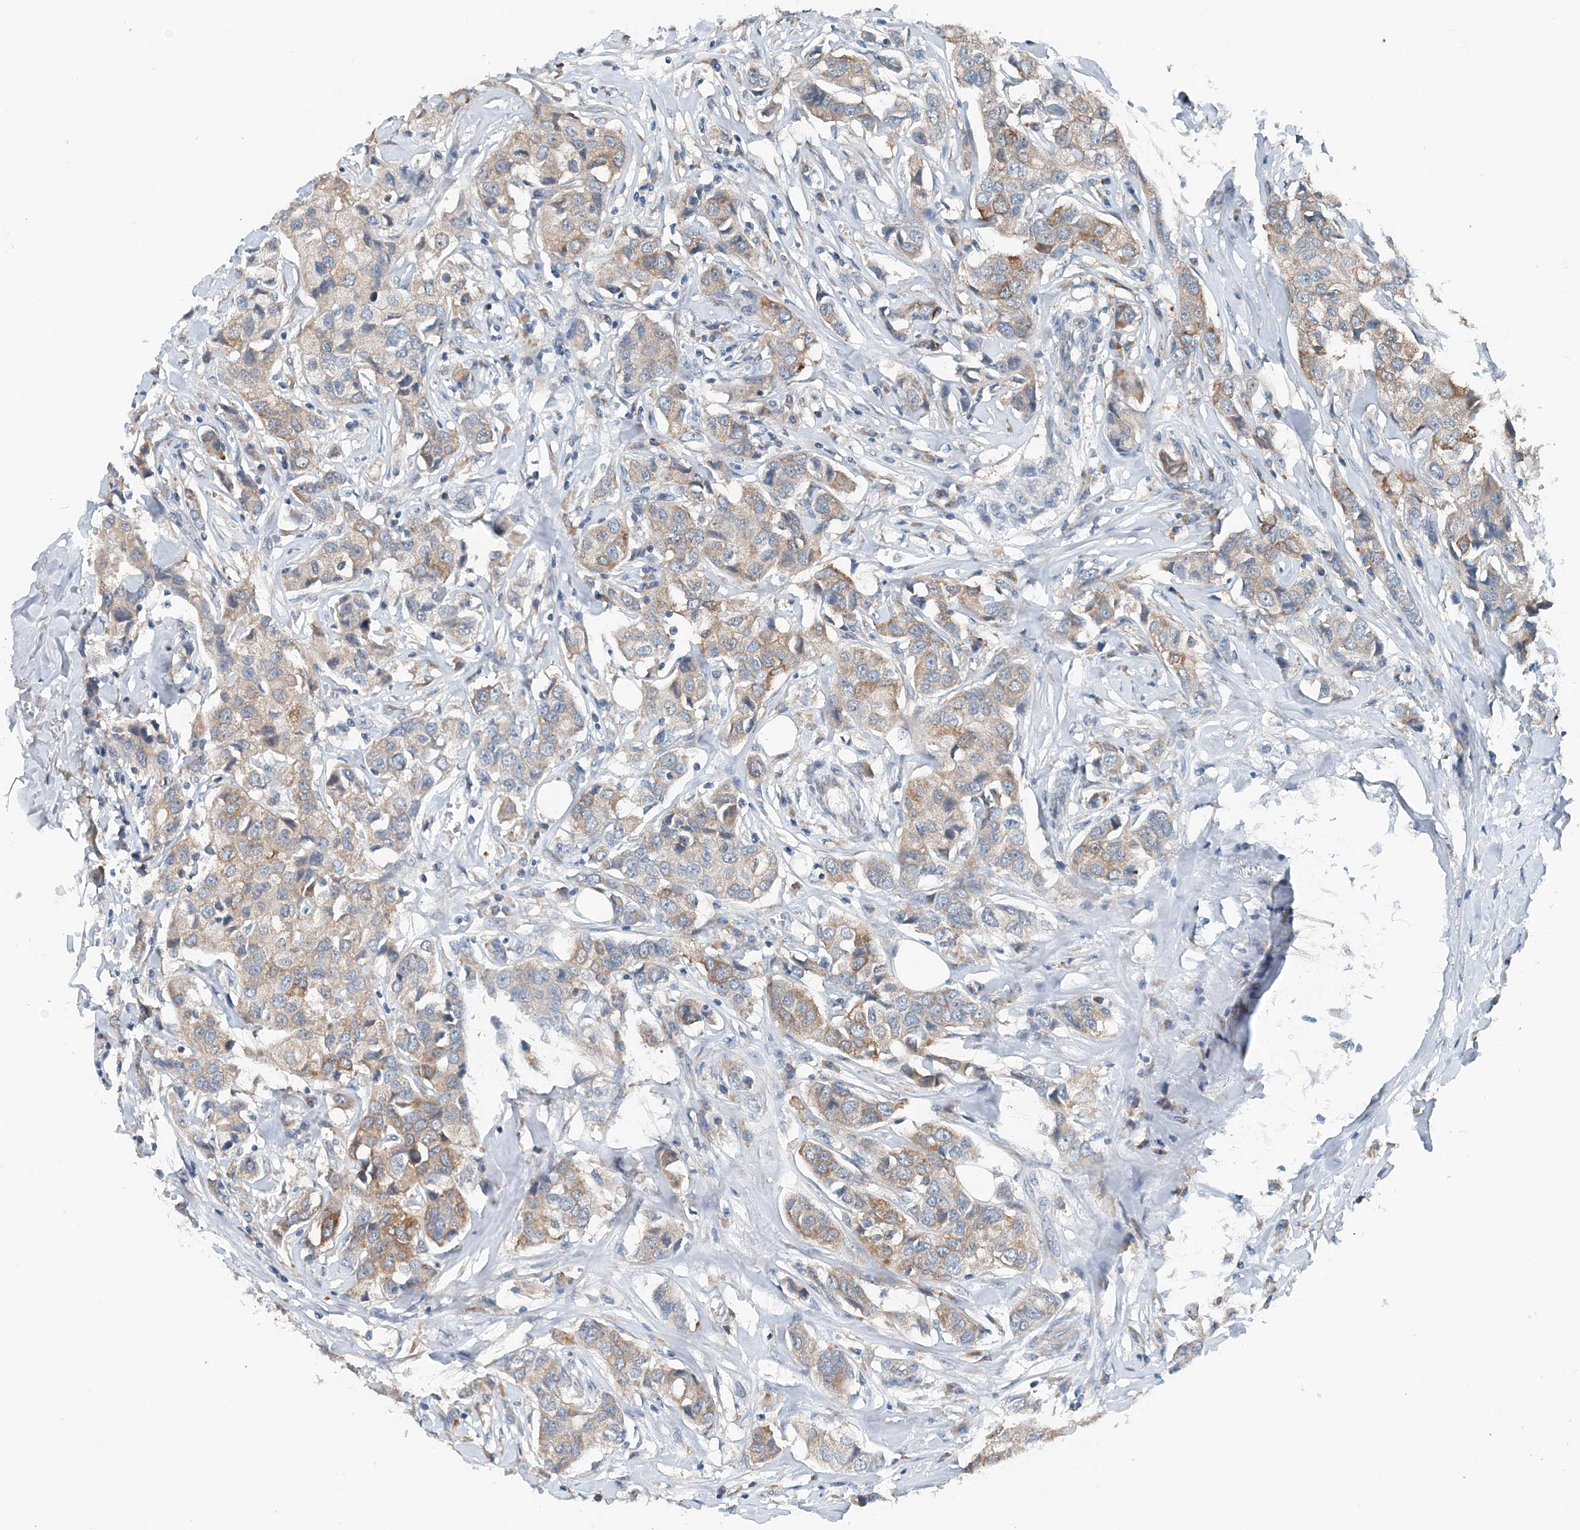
{"staining": {"intensity": "moderate", "quantity": "25%-75%", "location": "cytoplasmic/membranous"}, "tissue": "breast cancer", "cell_type": "Tumor cells", "image_type": "cancer", "snomed": [{"axis": "morphology", "description": "Duct carcinoma"}, {"axis": "topography", "description": "Breast"}], "caption": "An image showing moderate cytoplasmic/membranous positivity in about 25%-75% of tumor cells in breast cancer, as visualized by brown immunohistochemical staining.", "gene": "EEF1A2", "patient": {"sex": "female", "age": 80}}